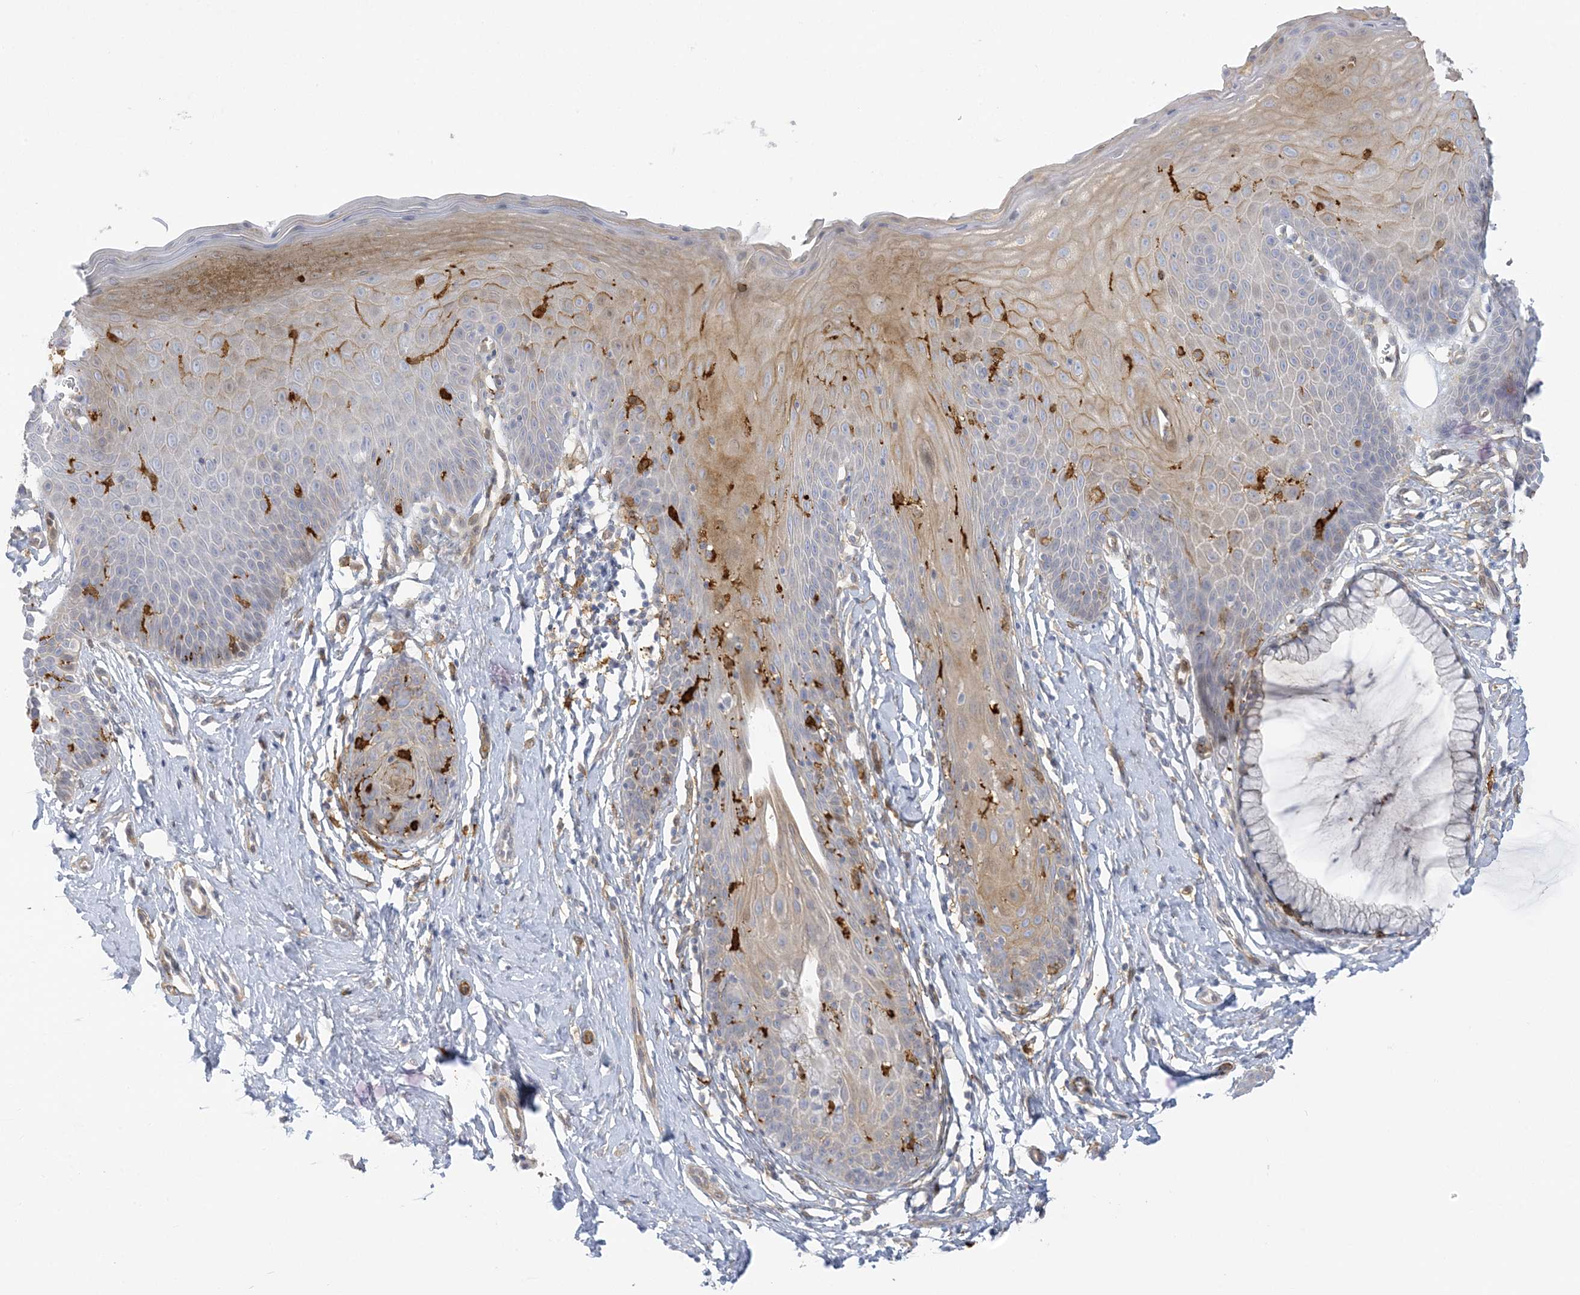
{"staining": {"intensity": "negative", "quantity": "none", "location": "none"}, "tissue": "cervix", "cell_type": "Glandular cells", "image_type": "normal", "snomed": [{"axis": "morphology", "description": "Normal tissue, NOS"}, {"axis": "topography", "description": "Cervix"}], "caption": "Cervix was stained to show a protein in brown. There is no significant staining in glandular cells. (DAB (3,3'-diaminobenzidine) IHC, high magnification).", "gene": "ICMT", "patient": {"sex": "female", "age": 36}}